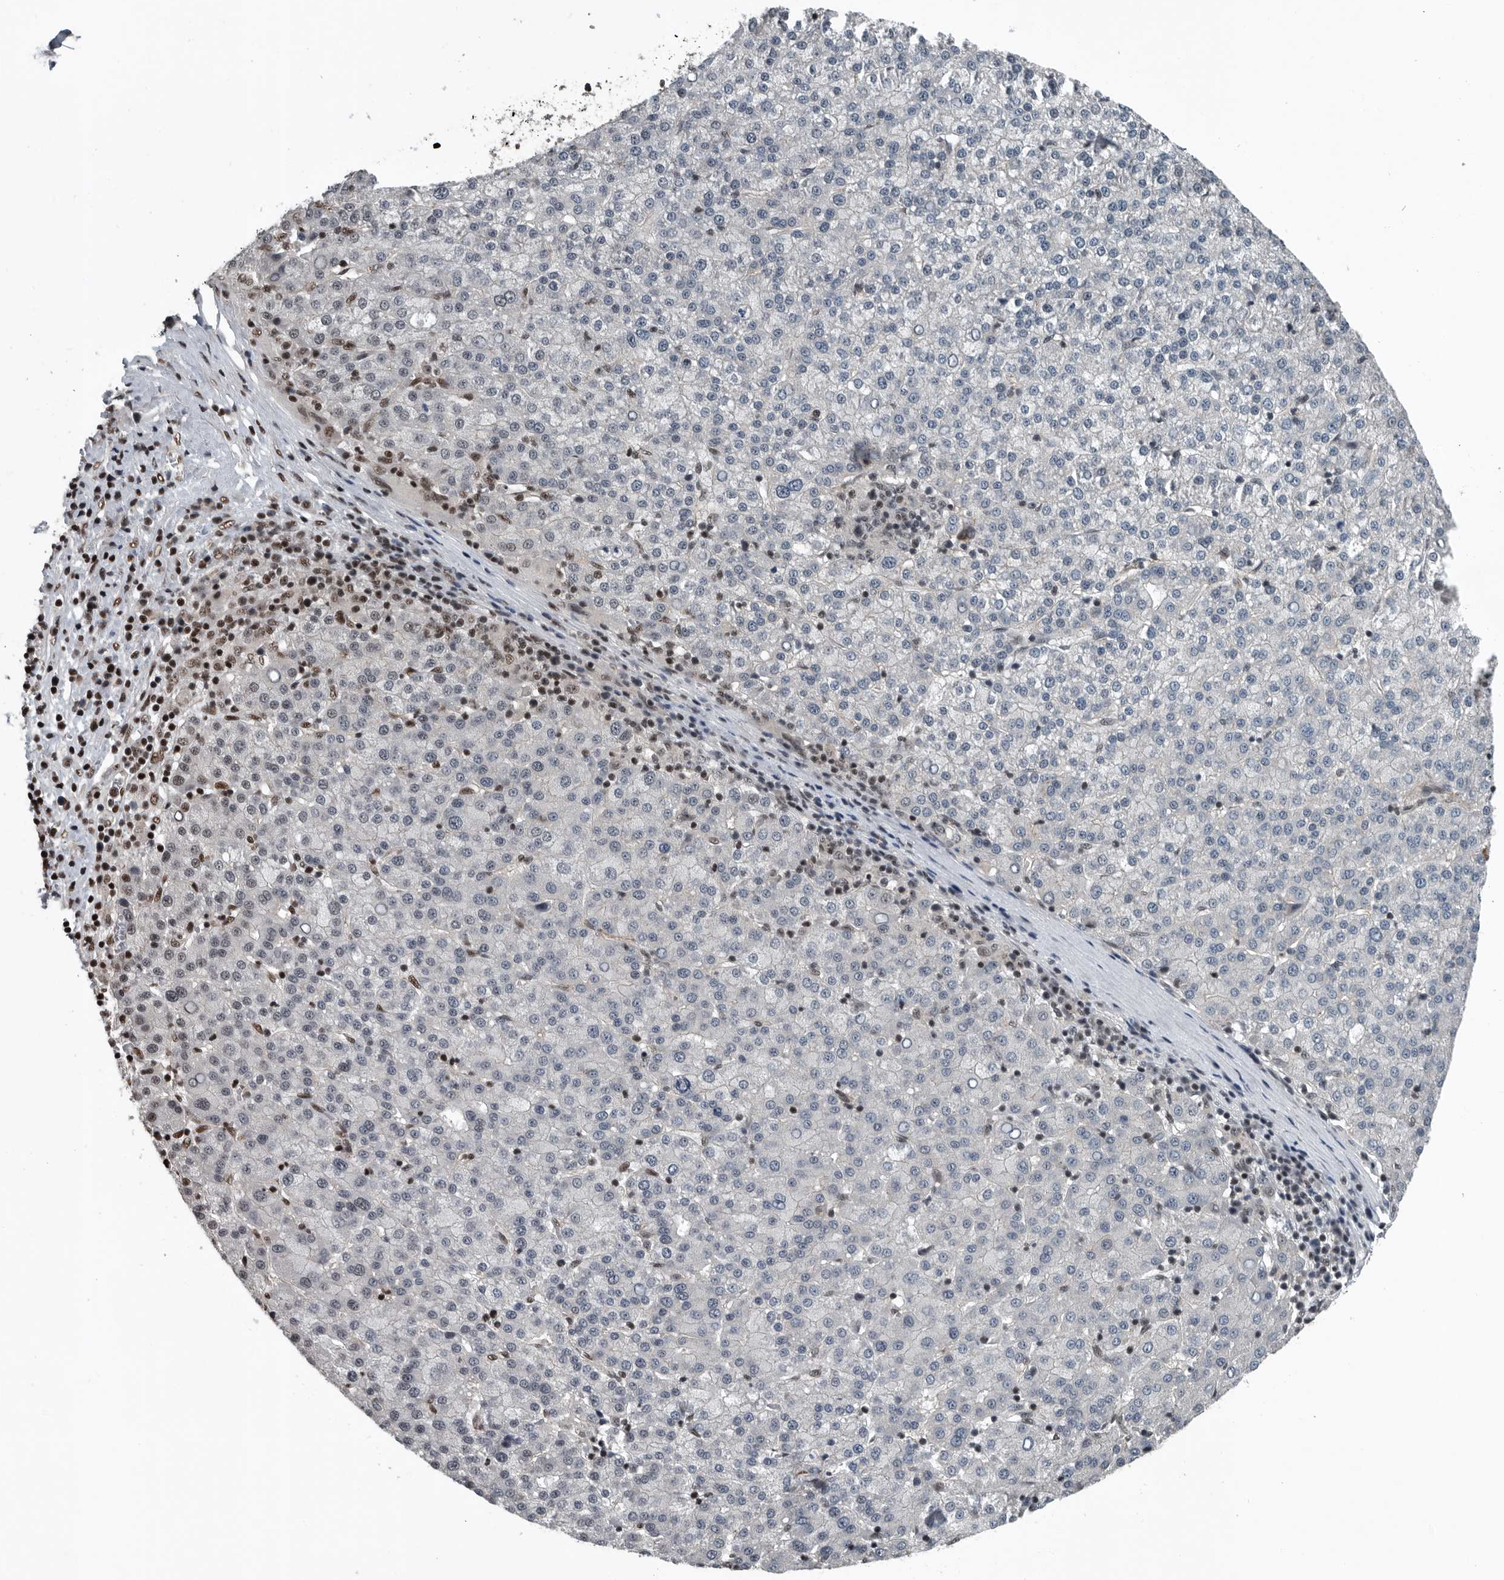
{"staining": {"intensity": "negative", "quantity": "none", "location": "none"}, "tissue": "liver cancer", "cell_type": "Tumor cells", "image_type": "cancer", "snomed": [{"axis": "morphology", "description": "Carcinoma, Hepatocellular, NOS"}, {"axis": "topography", "description": "Liver"}], "caption": "This is an IHC photomicrograph of human hepatocellular carcinoma (liver). There is no expression in tumor cells.", "gene": "SENP7", "patient": {"sex": "female", "age": 58}}